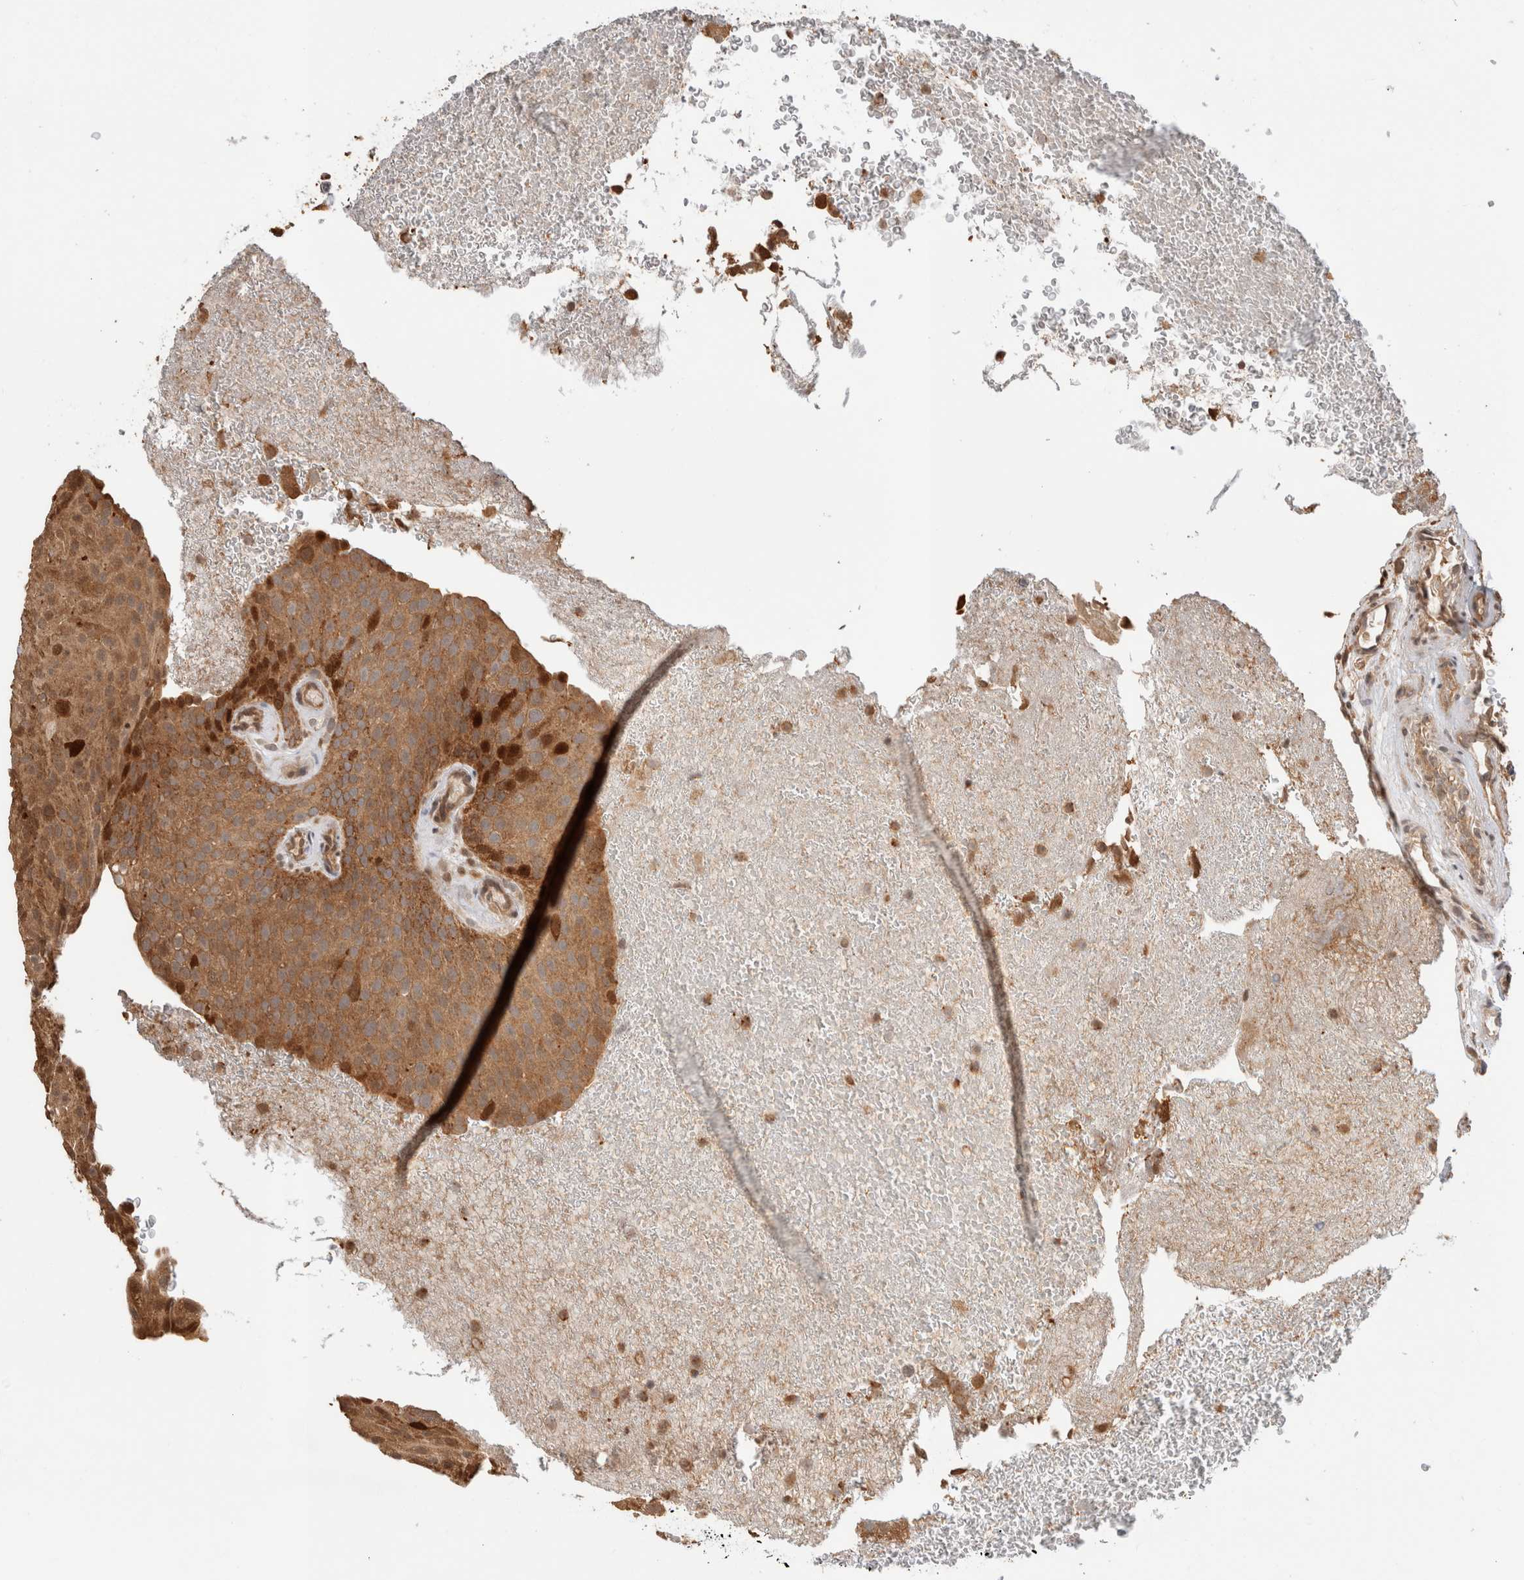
{"staining": {"intensity": "moderate", "quantity": ">75%", "location": "cytoplasmic/membranous,nuclear"}, "tissue": "urothelial cancer", "cell_type": "Tumor cells", "image_type": "cancer", "snomed": [{"axis": "morphology", "description": "Urothelial carcinoma, Low grade"}, {"axis": "topography", "description": "Urinary bladder"}], "caption": "Moderate cytoplasmic/membranous and nuclear positivity is identified in approximately >75% of tumor cells in urothelial cancer. (DAB = brown stain, brightfield microscopy at high magnification).", "gene": "OTUD6B", "patient": {"sex": "male", "age": 78}}